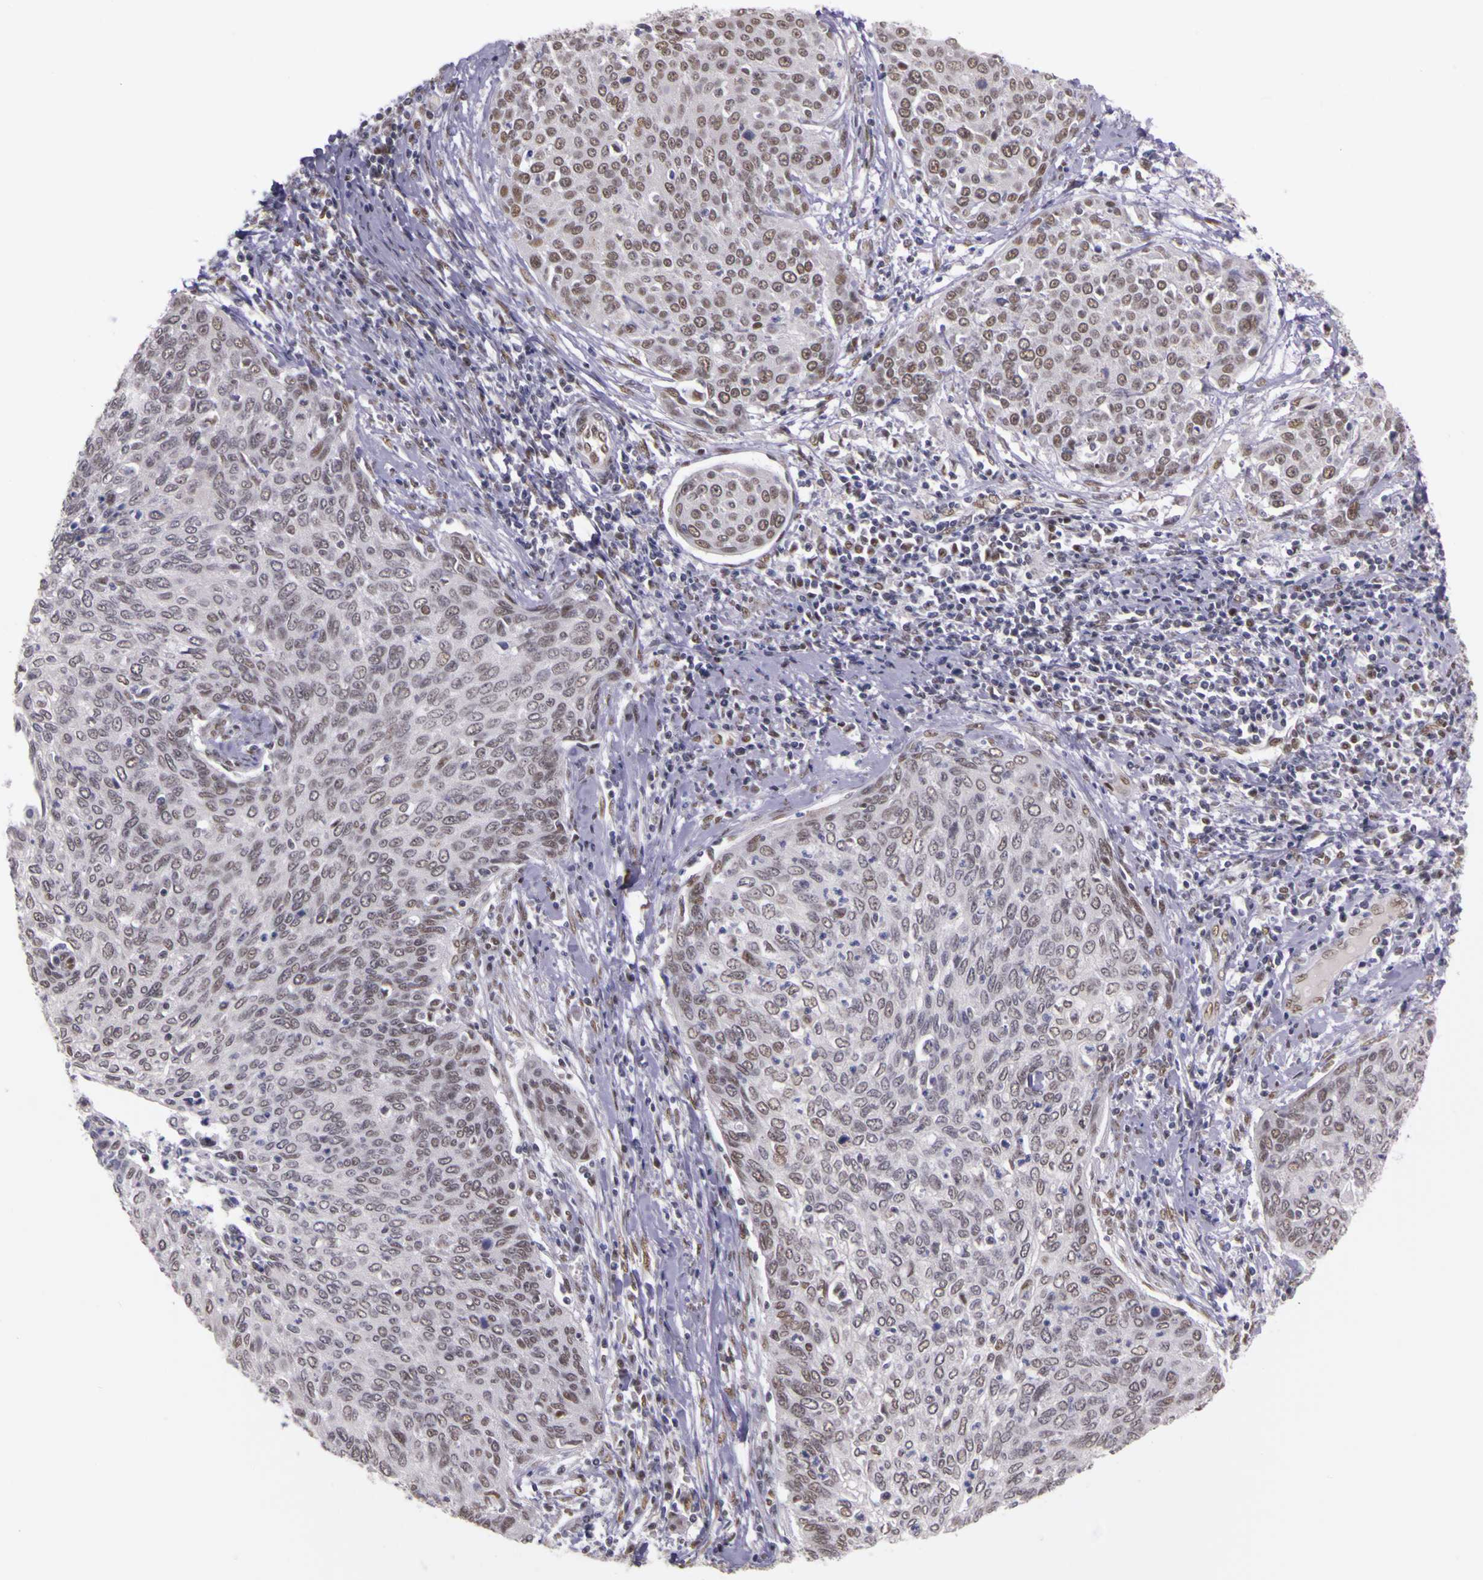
{"staining": {"intensity": "weak", "quantity": "25%-75%", "location": "nuclear"}, "tissue": "cervical cancer", "cell_type": "Tumor cells", "image_type": "cancer", "snomed": [{"axis": "morphology", "description": "Squamous cell carcinoma, NOS"}, {"axis": "topography", "description": "Cervix"}], "caption": "Cervical cancer stained with a brown dye exhibits weak nuclear positive expression in approximately 25%-75% of tumor cells.", "gene": "WDR13", "patient": {"sex": "female", "age": 38}}